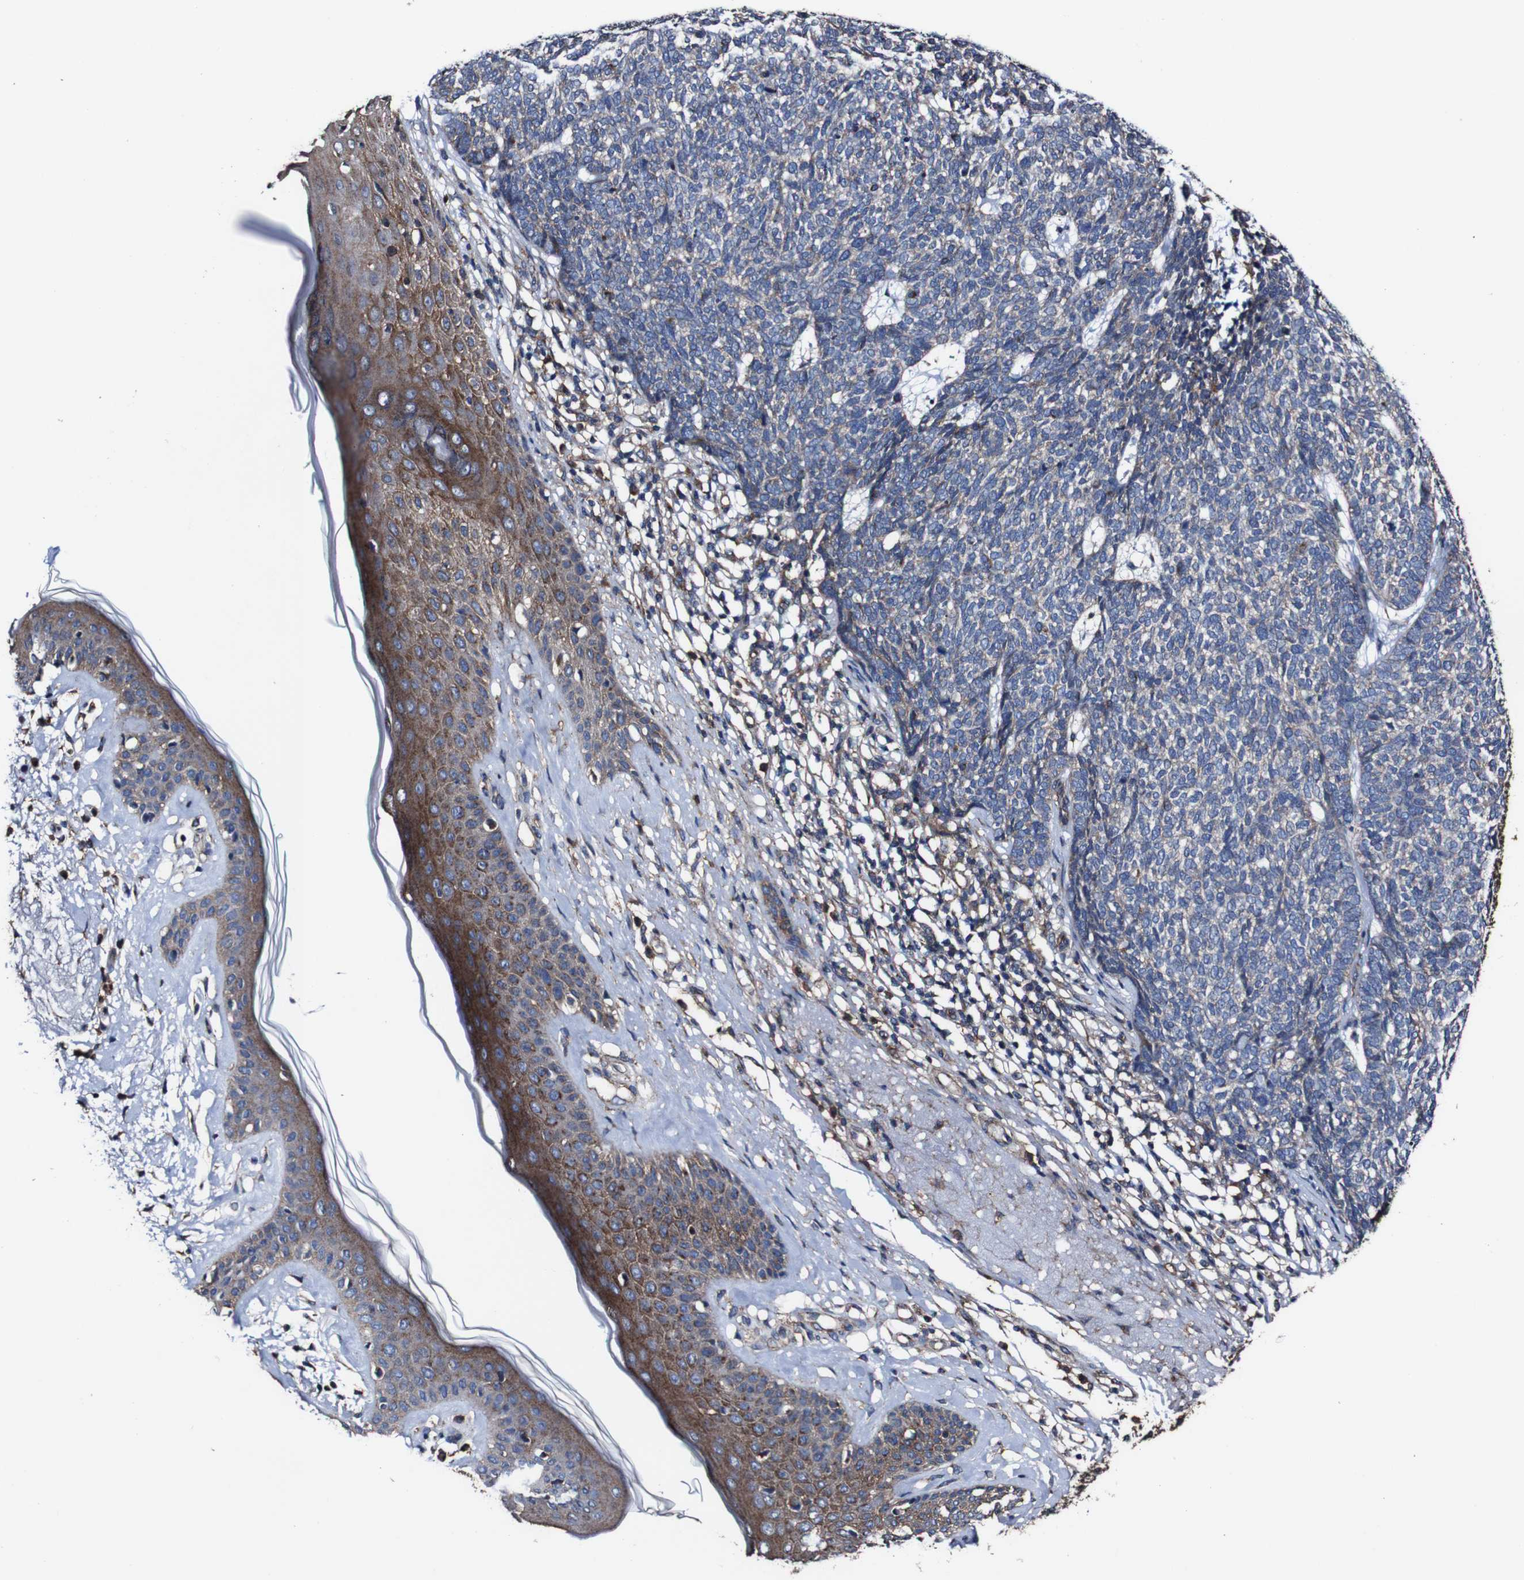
{"staining": {"intensity": "weak", "quantity": ">75%", "location": "cytoplasmic/membranous"}, "tissue": "skin cancer", "cell_type": "Tumor cells", "image_type": "cancer", "snomed": [{"axis": "morphology", "description": "Basal cell carcinoma"}, {"axis": "topography", "description": "Skin"}], "caption": "Protein analysis of skin cancer (basal cell carcinoma) tissue exhibits weak cytoplasmic/membranous expression in approximately >75% of tumor cells. (IHC, brightfield microscopy, high magnification).", "gene": "CSF1R", "patient": {"sex": "female", "age": 84}}